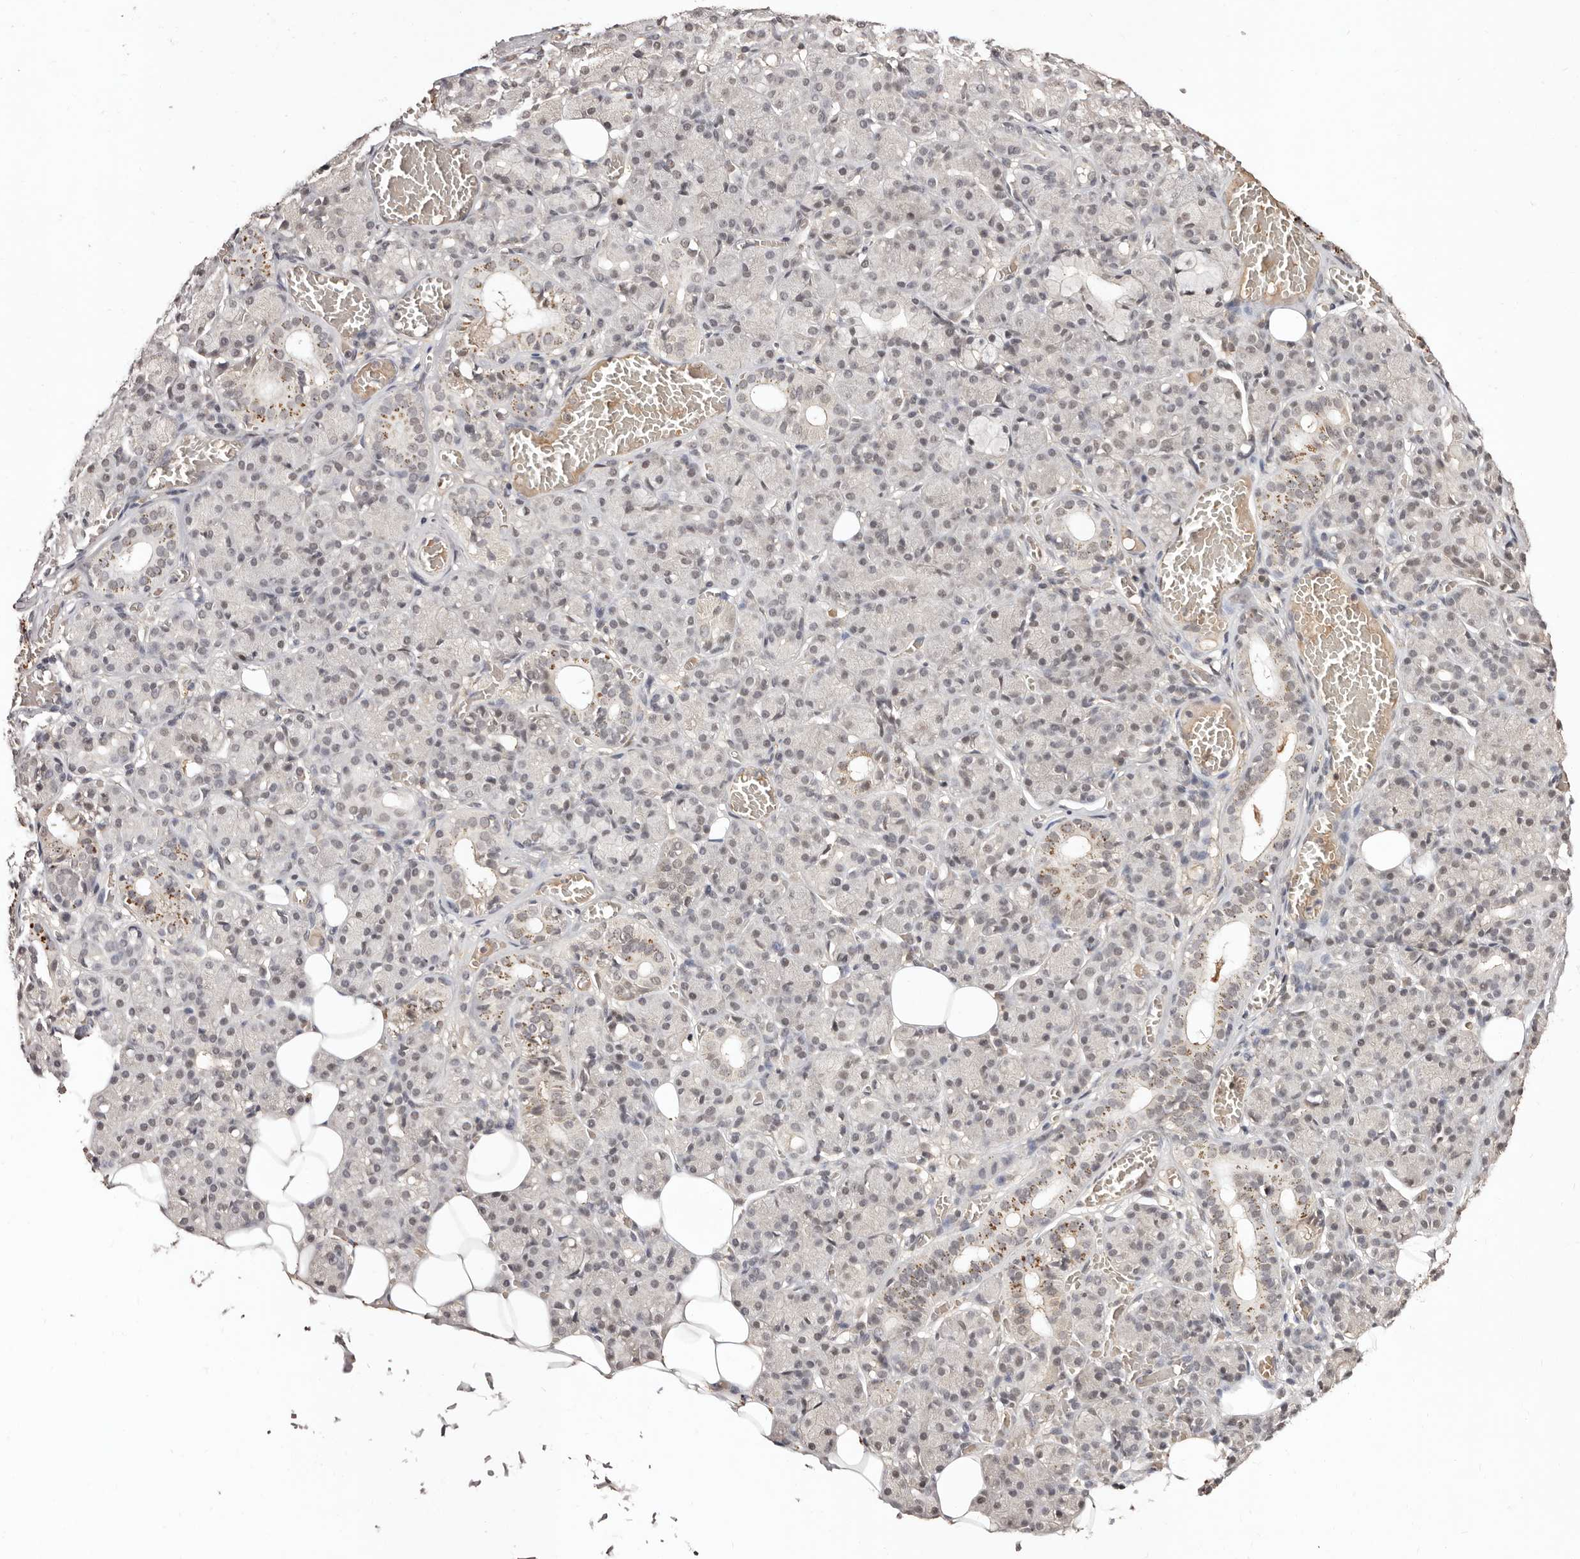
{"staining": {"intensity": "moderate", "quantity": "<25%", "location": "cytoplasmic/membranous"}, "tissue": "salivary gland", "cell_type": "Glandular cells", "image_type": "normal", "snomed": [{"axis": "morphology", "description": "Normal tissue, NOS"}, {"axis": "topography", "description": "Salivary gland"}], "caption": "This is a photomicrograph of IHC staining of benign salivary gland, which shows moderate positivity in the cytoplasmic/membranous of glandular cells.", "gene": "BICRAL", "patient": {"sex": "male", "age": 63}}